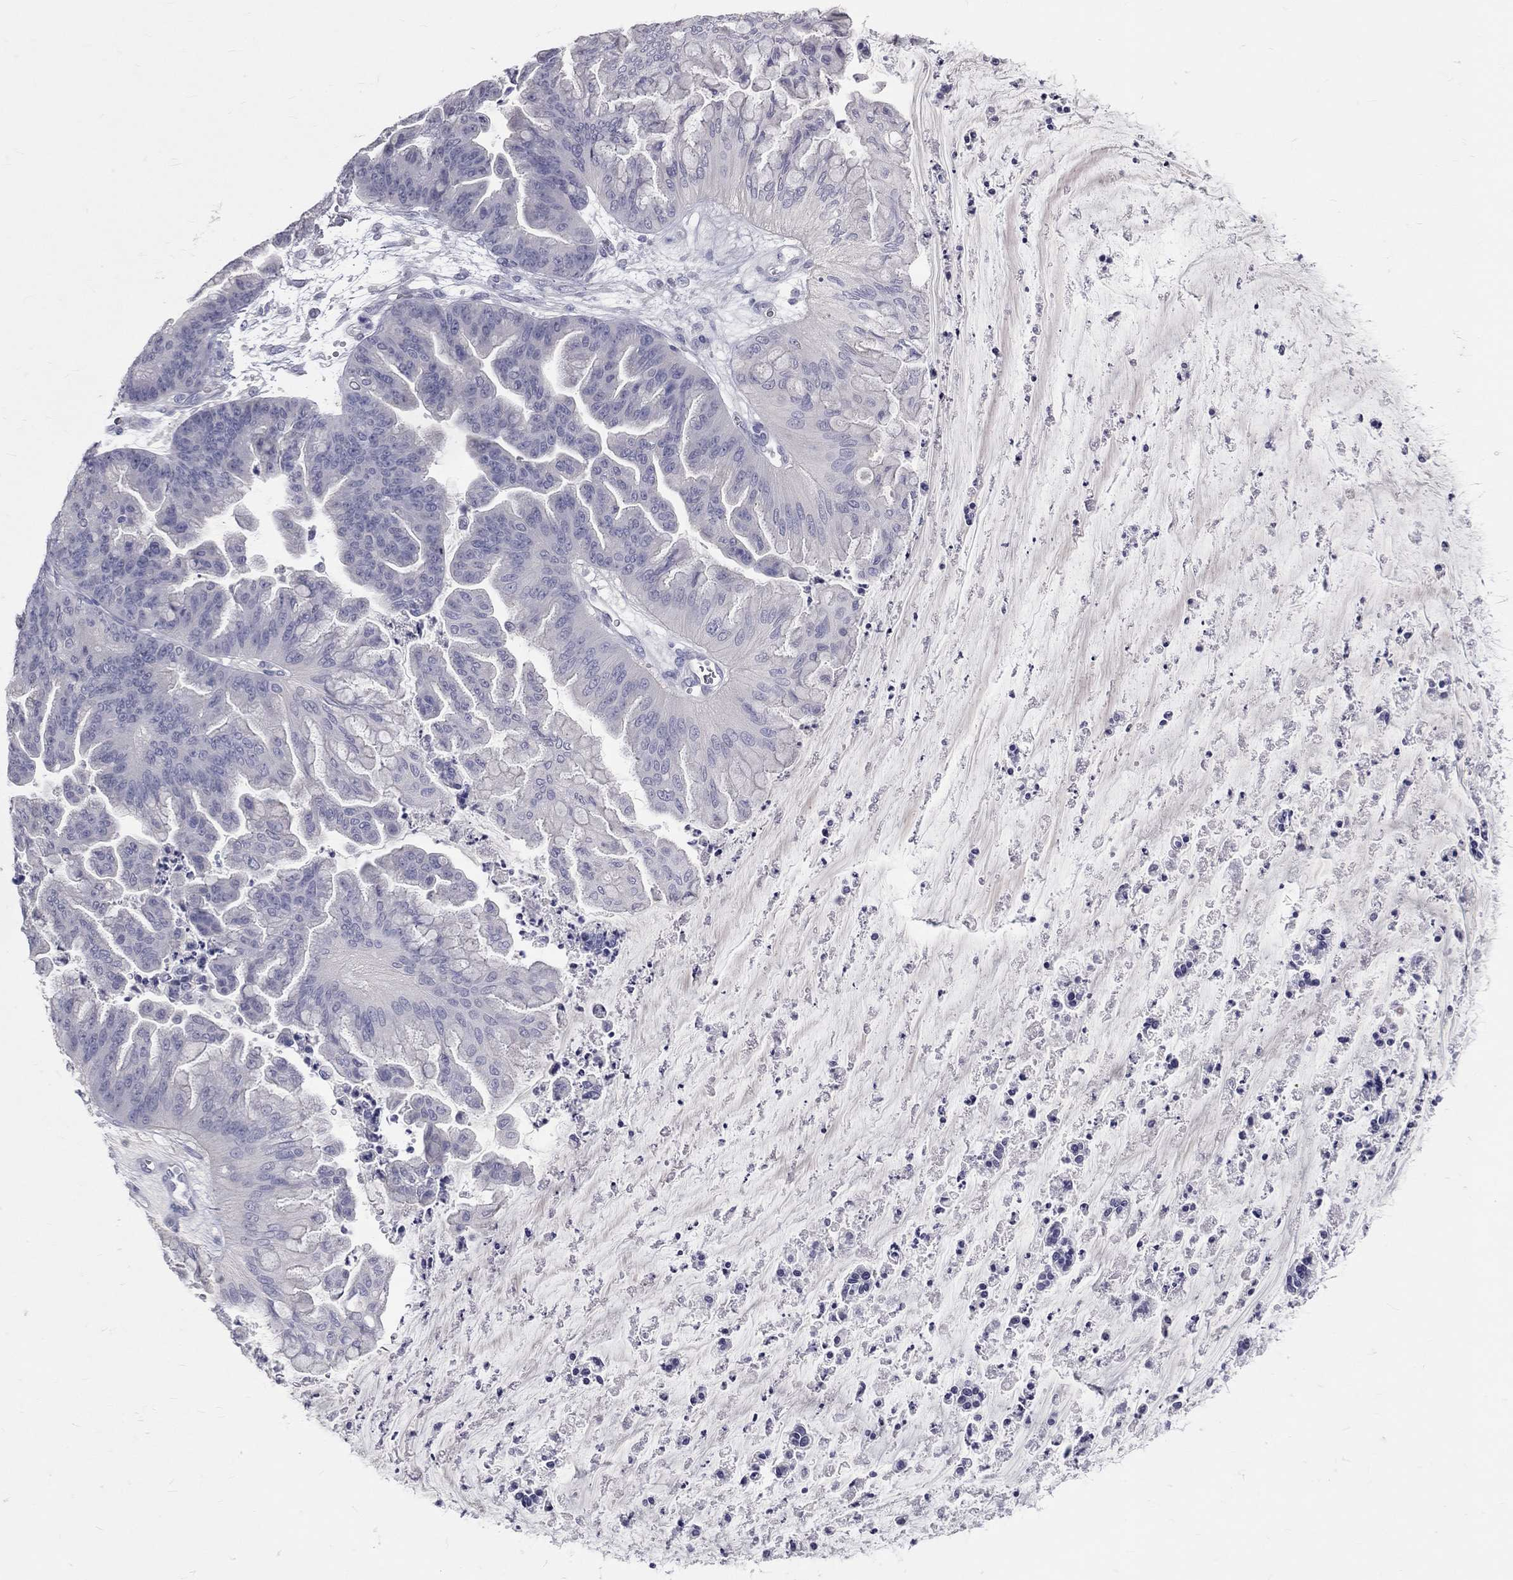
{"staining": {"intensity": "negative", "quantity": "none", "location": "none"}, "tissue": "ovarian cancer", "cell_type": "Tumor cells", "image_type": "cancer", "snomed": [{"axis": "morphology", "description": "Cystadenocarcinoma, mucinous, NOS"}, {"axis": "topography", "description": "Ovary"}], "caption": "Micrograph shows no significant protein expression in tumor cells of ovarian mucinous cystadenocarcinoma.", "gene": "TFPI2", "patient": {"sex": "female", "age": 67}}